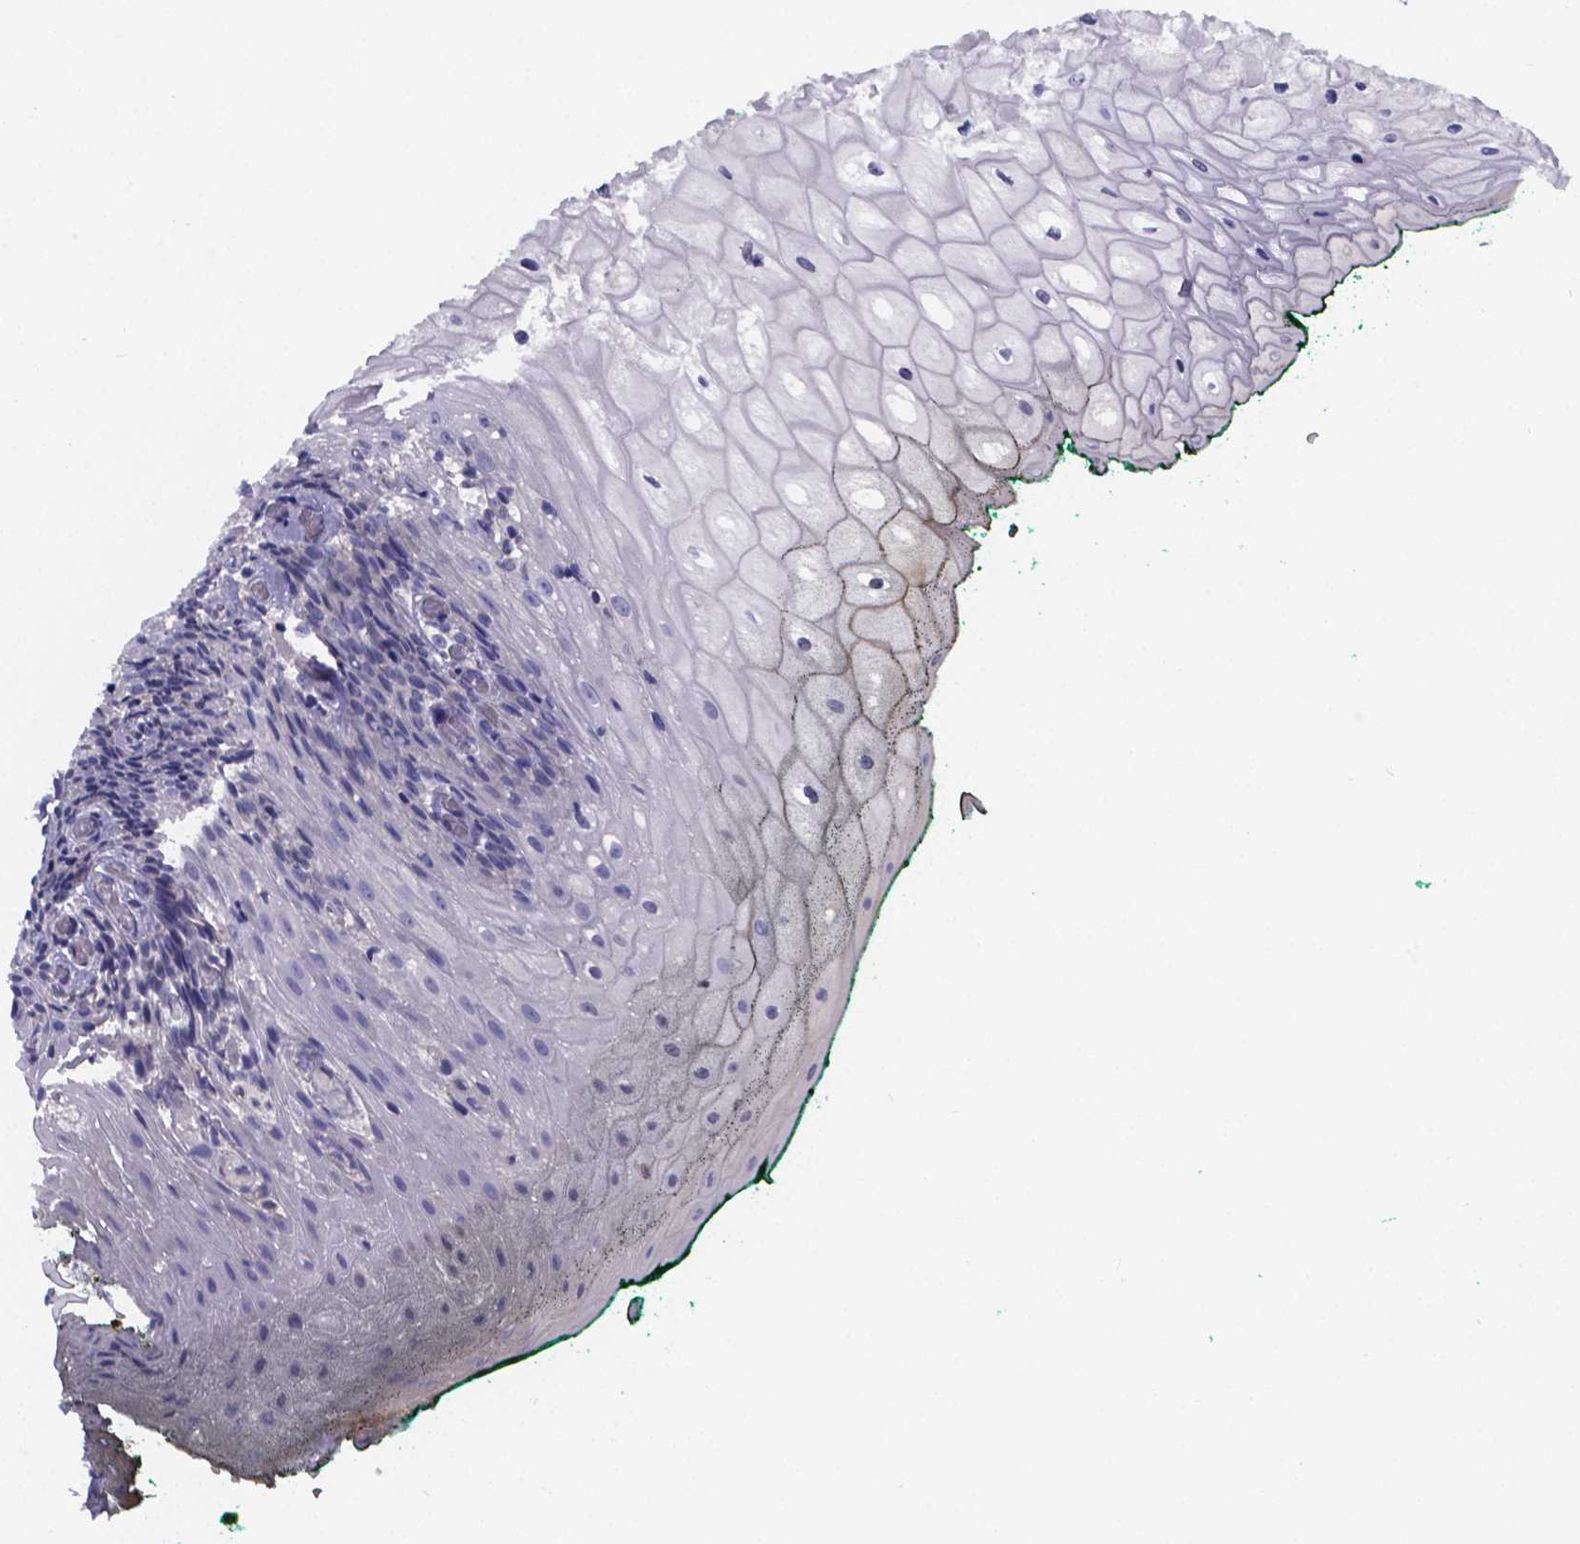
{"staining": {"intensity": "negative", "quantity": "none", "location": "none"}, "tissue": "oral mucosa", "cell_type": "Squamous epithelial cells", "image_type": "normal", "snomed": [{"axis": "morphology", "description": "Normal tissue, NOS"}, {"axis": "topography", "description": "Oral tissue"}, {"axis": "topography", "description": "Head-Neck"}], "caption": "Photomicrograph shows no protein positivity in squamous epithelial cells of benign oral mucosa. (Immunohistochemistry, brightfield microscopy, high magnification).", "gene": "SFRP4", "patient": {"sex": "female", "age": 68}}